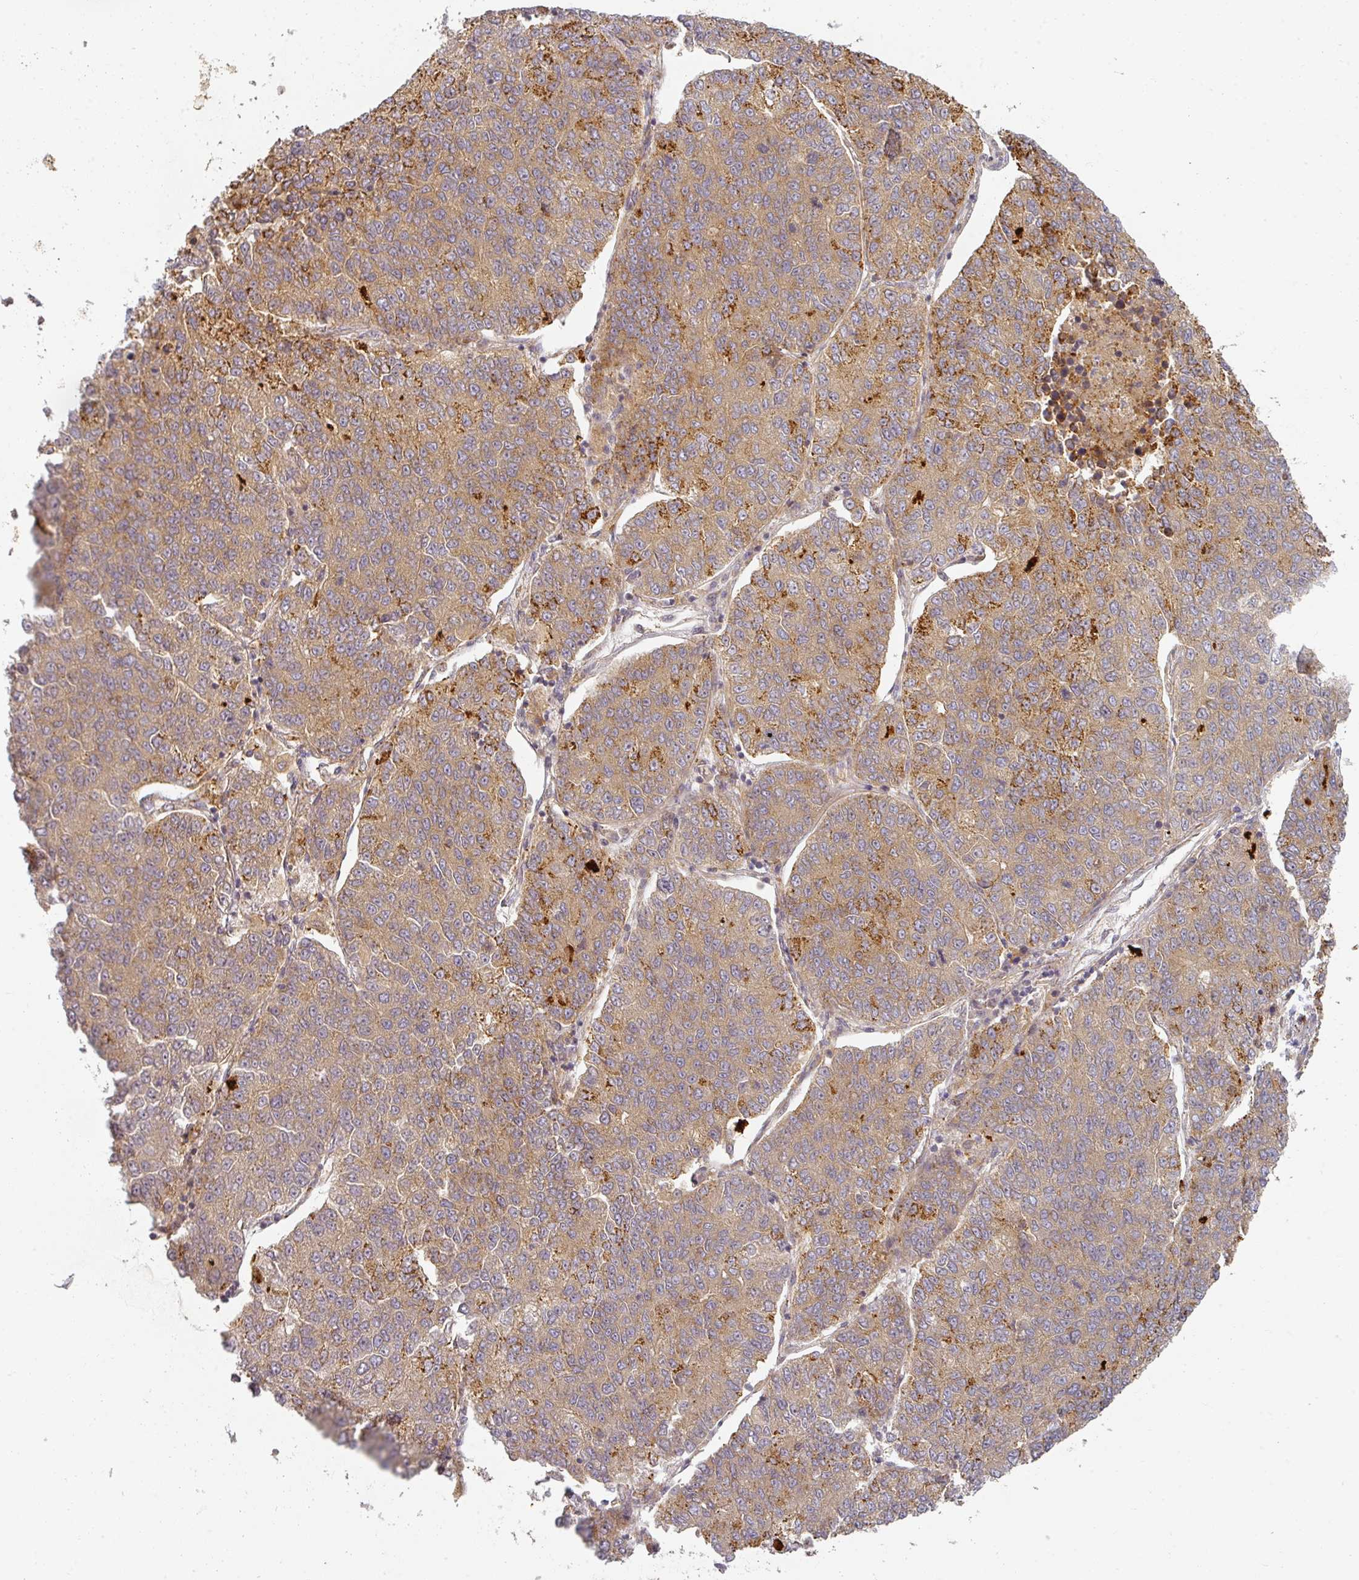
{"staining": {"intensity": "moderate", "quantity": ">75%", "location": "cytoplasmic/membranous"}, "tissue": "lung cancer", "cell_type": "Tumor cells", "image_type": "cancer", "snomed": [{"axis": "morphology", "description": "Adenocarcinoma, NOS"}, {"axis": "topography", "description": "Lung"}], "caption": "Protein staining of lung cancer tissue shows moderate cytoplasmic/membranous expression in approximately >75% of tumor cells.", "gene": "CNOT1", "patient": {"sex": "male", "age": 49}}